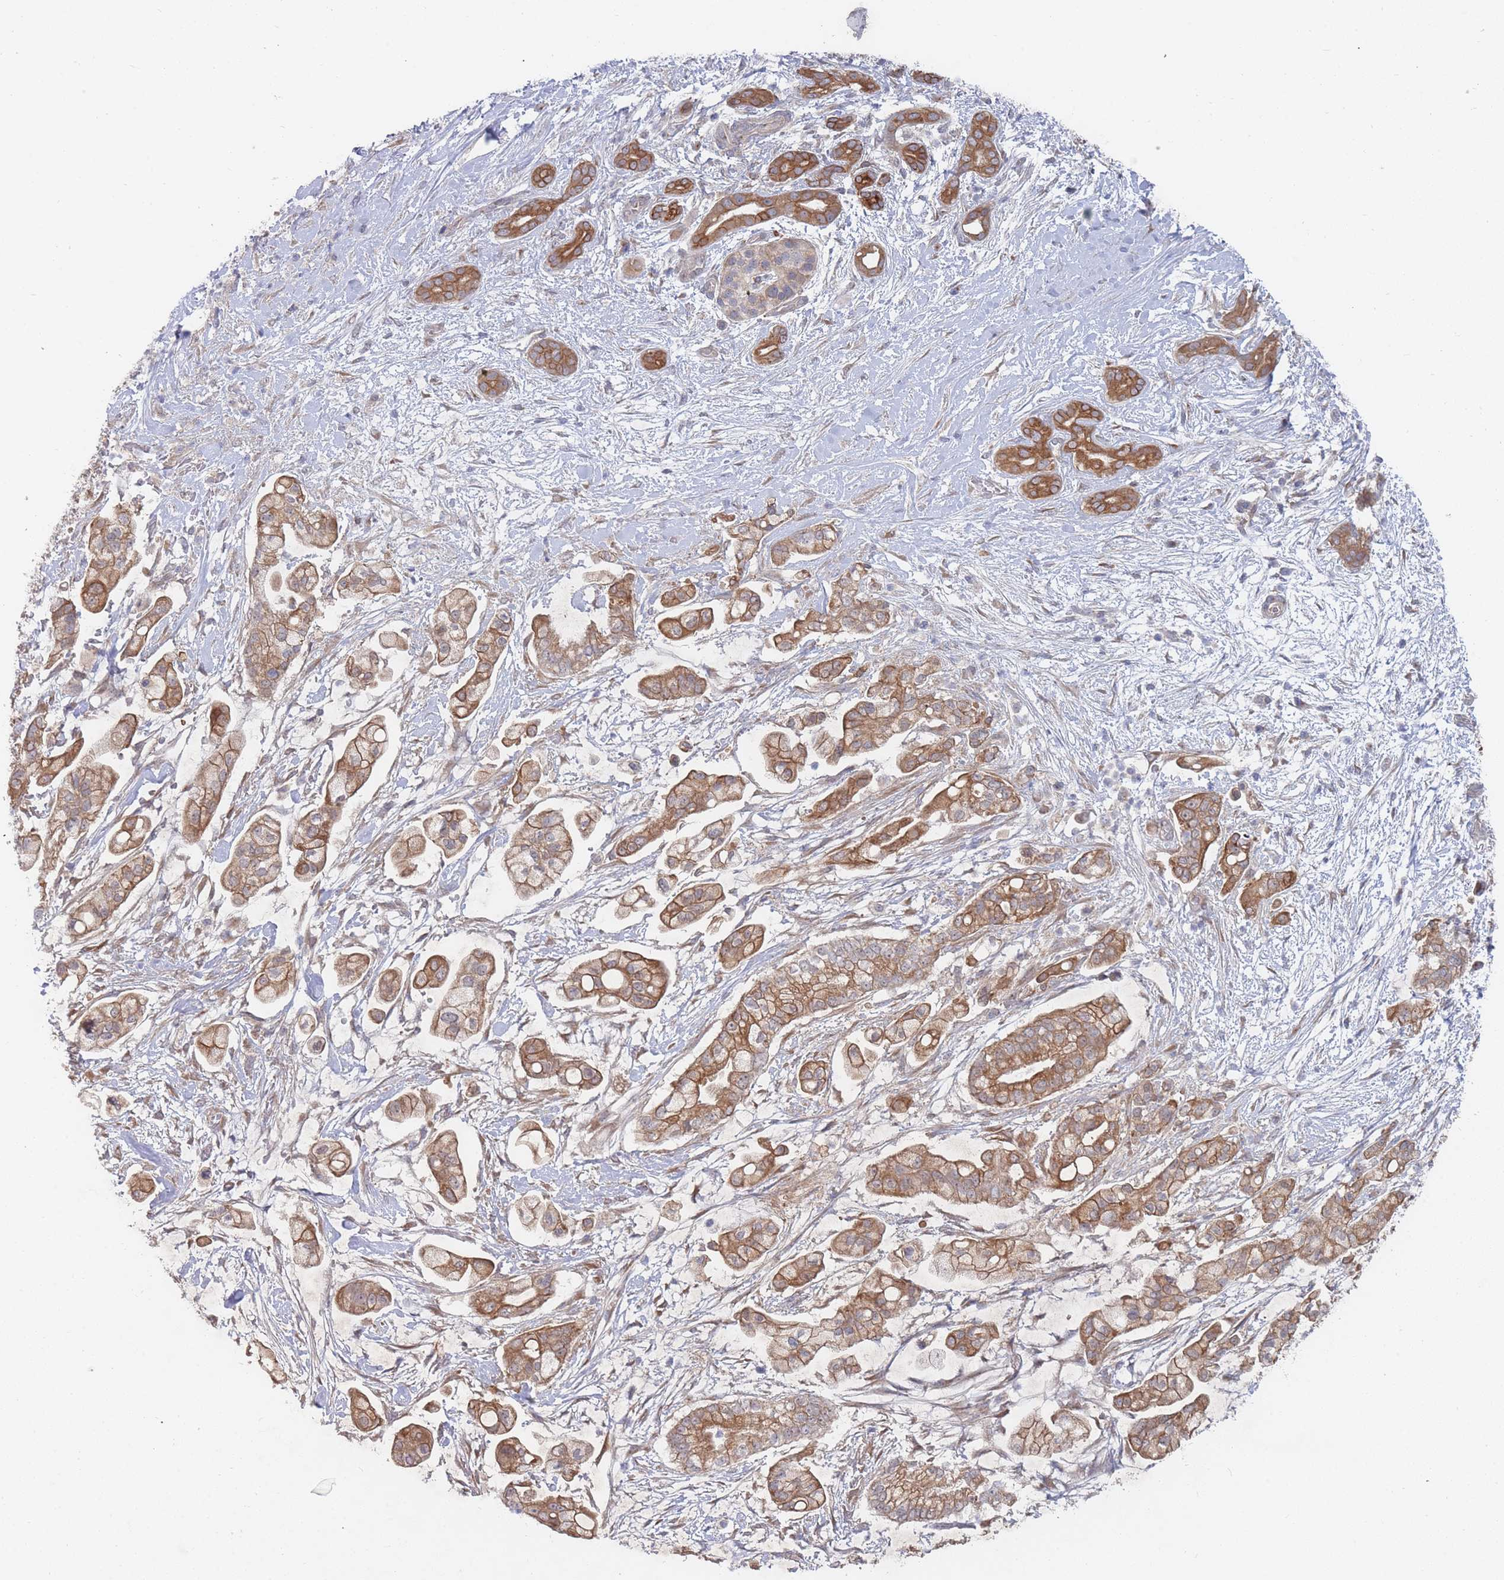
{"staining": {"intensity": "moderate", "quantity": ">75%", "location": "cytoplasmic/membranous"}, "tissue": "pancreatic cancer", "cell_type": "Tumor cells", "image_type": "cancer", "snomed": [{"axis": "morphology", "description": "Adenocarcinoma, NOS"}, {"axis": "topography", "description": "Pancreas"}], "caption": "Pancreatic cancer (adenocarcinoma) stained for a protein (brown) shows moderate cytoplasmic/membranous positive staining in about >75% of tumor cells.", "gene": "SLC35F5", "patient": {"sex": "female", "age": 69}}